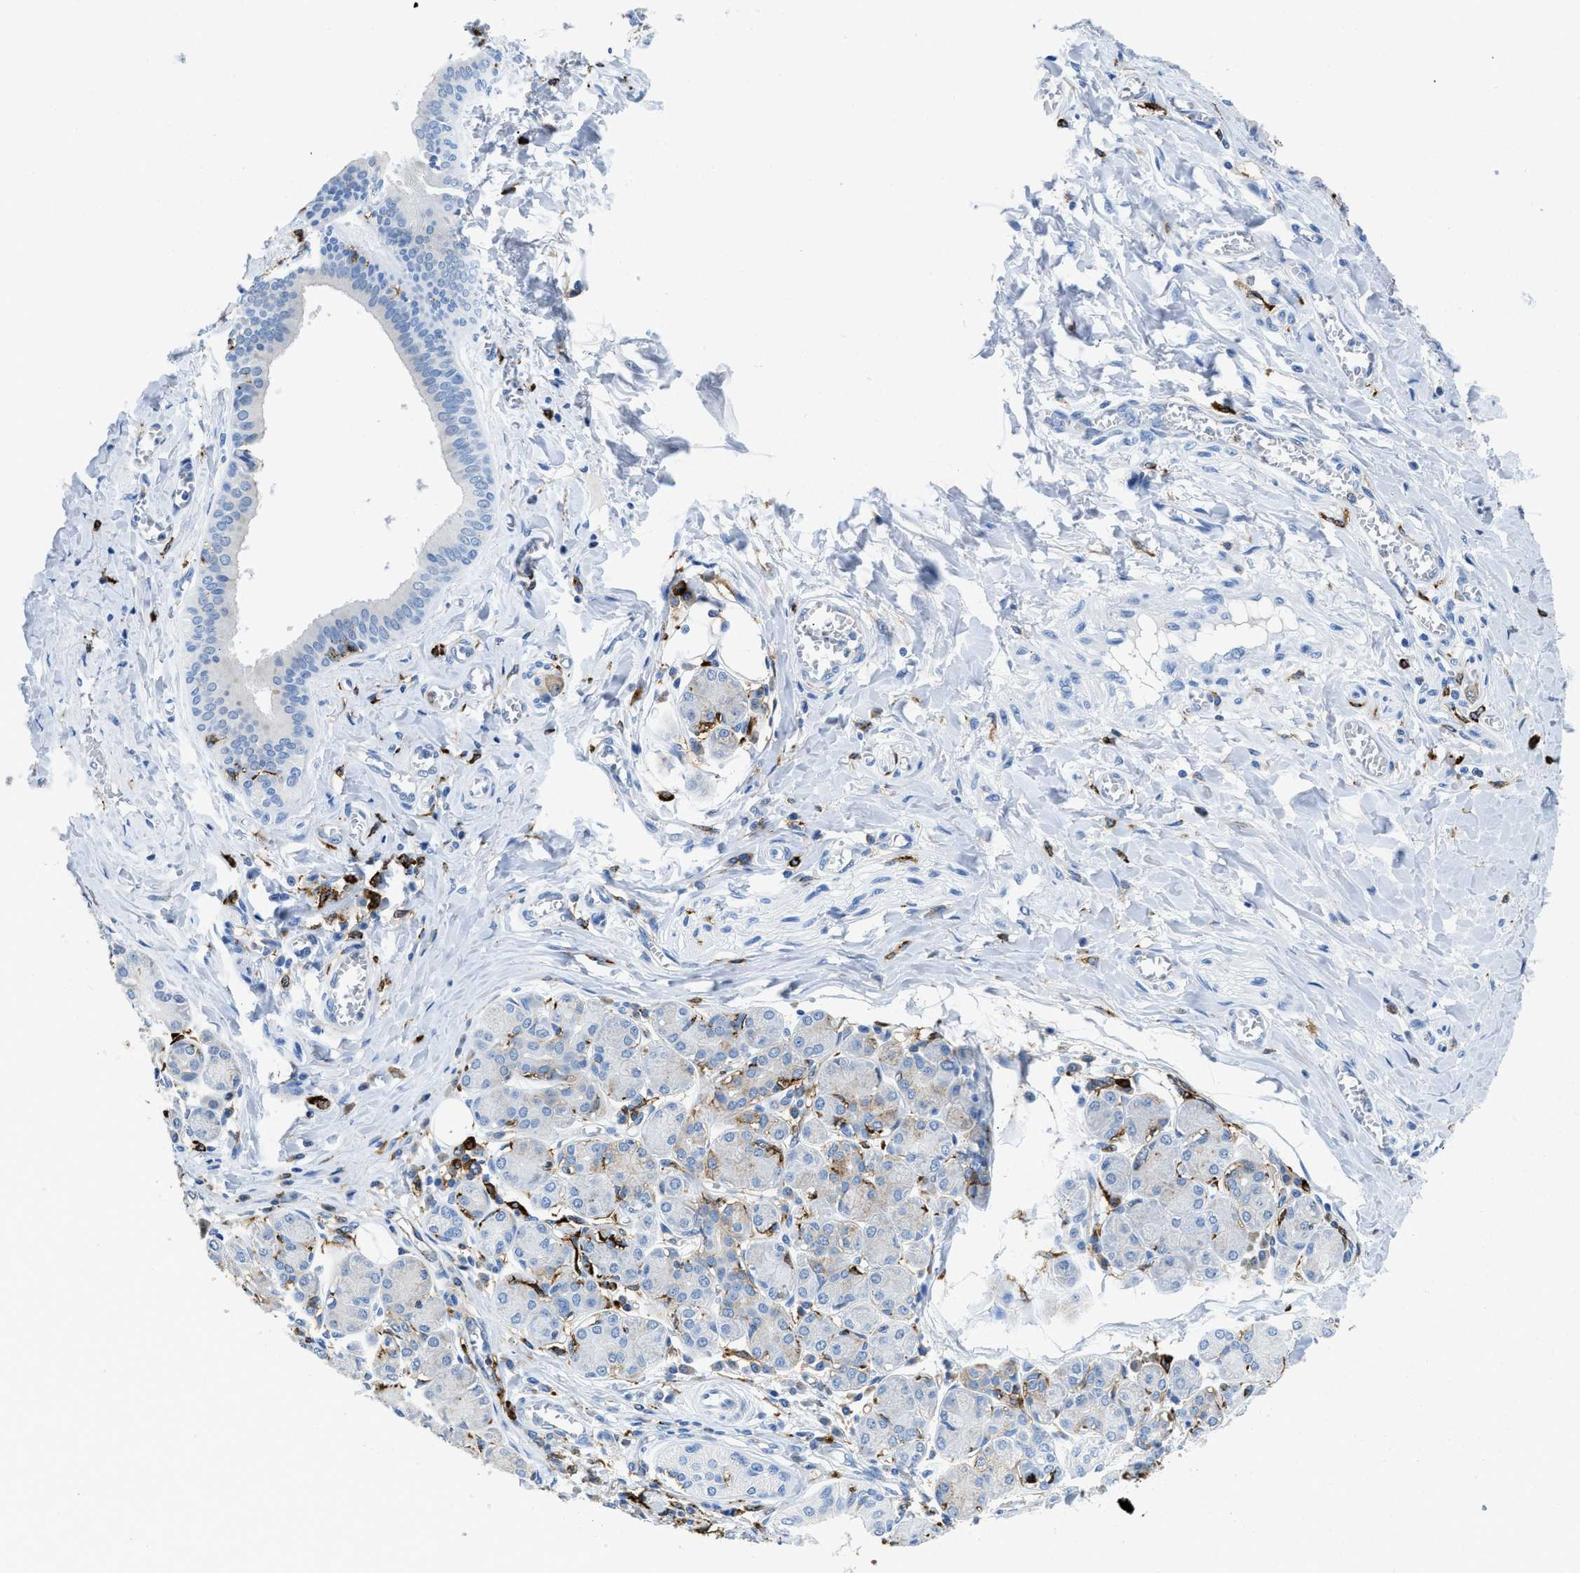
{"staining": {"intensity": "weak", "quantity": "<25%", "location": "cytoplasmic/membranous"}, "tissue": "salivary gland", "cell_type": "Glandular cells", "image_type": "normal", "snomed": [{"axis": "morphology", "description": "Normal tissue, NOS"}, {"axis": "morphology", "description": "Inflammation, NOS"}, {"axis": "topography", "description": "Lymph node"}, {"axis": "topography", "description": "Salivary gland"}], "caption": "High power microscopy photomicrograph of an immunohistochemistry image of unremarkable salivary gland, revealing no significant expression in glandular cells.", "gene": "CD226", "patient": {"sex": "male", "age": 3}}